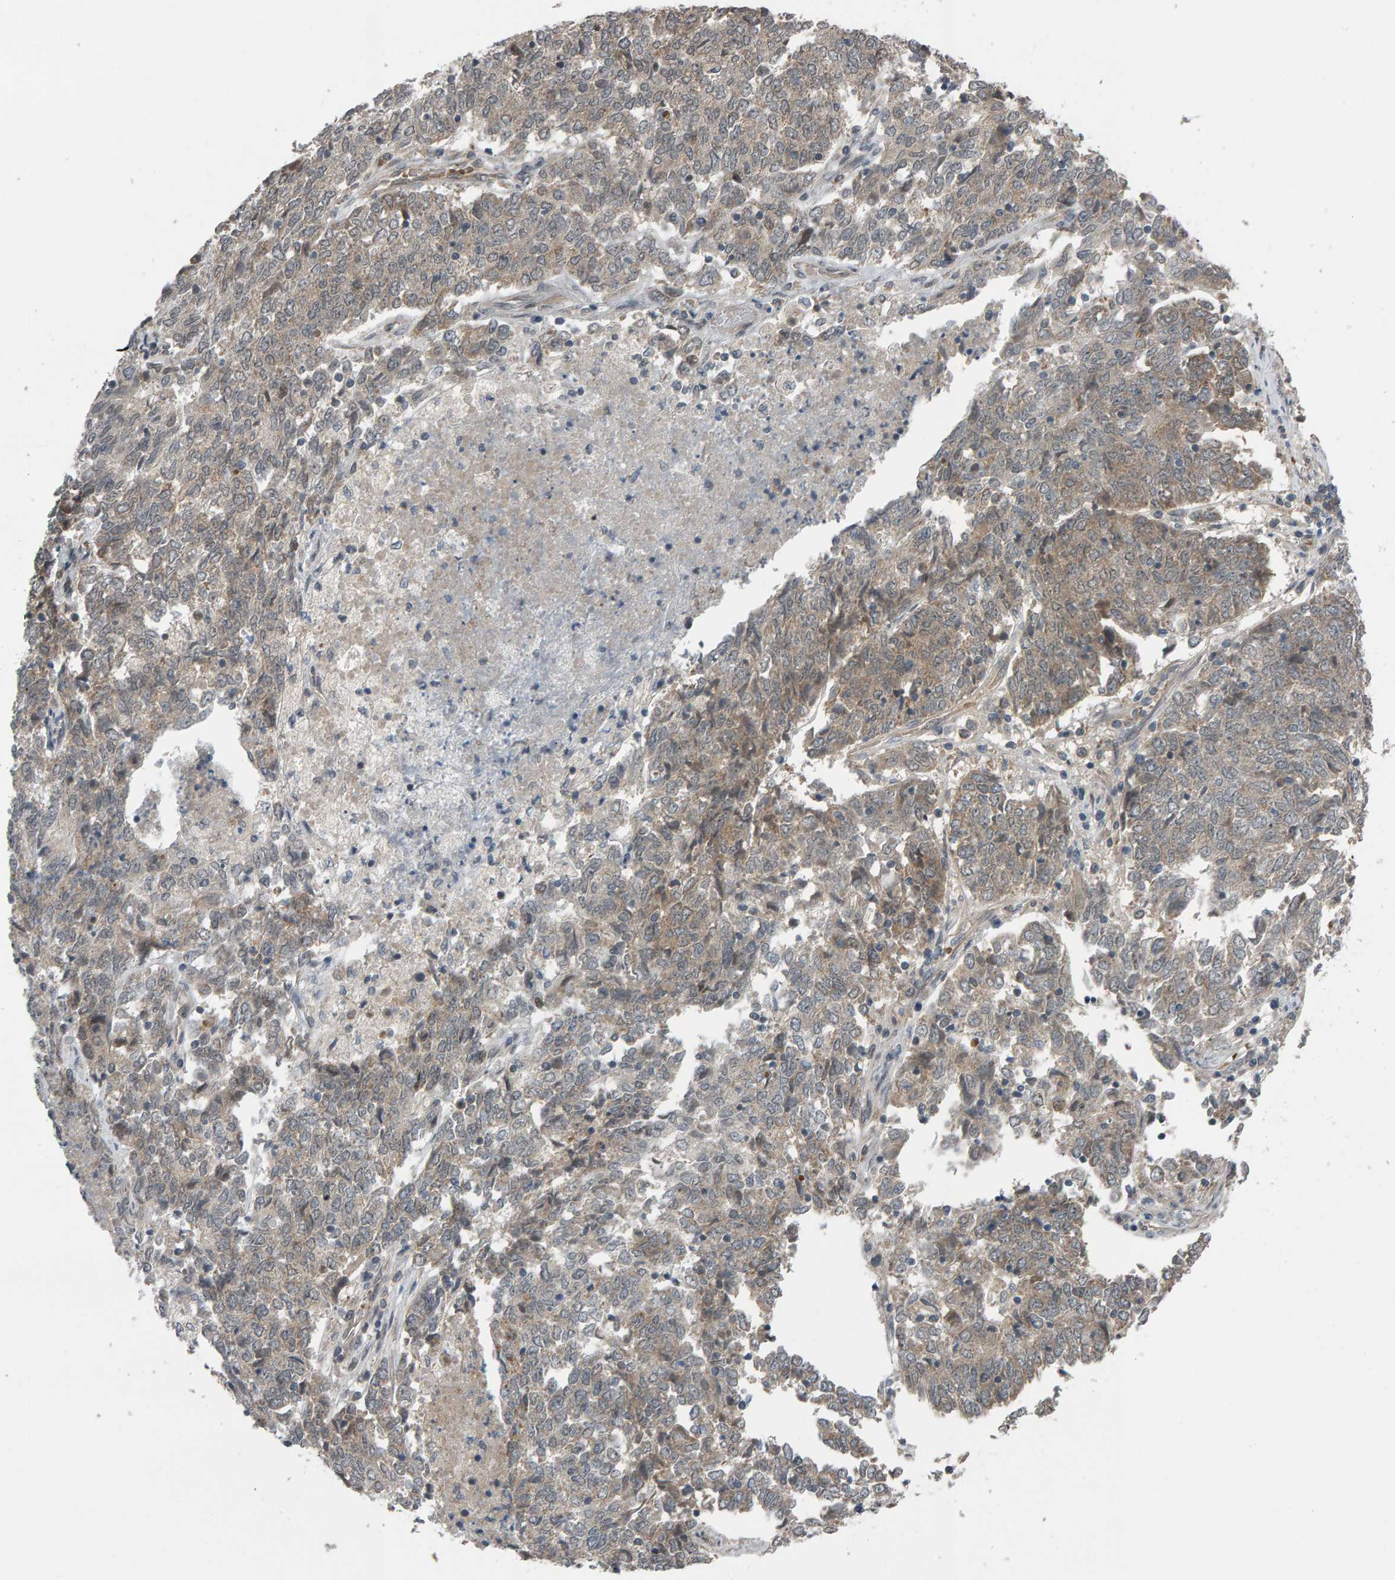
{"staining": {"intensity": "weak", "quantity": "<25%", "location": "cytoplasmic/membranous"}, "tissue": "endometrial cancer", "cell_type": "Tumor cells", "image_type": "cancer", "snomed": [{"axis": "morphology", "description": "Adenocarcinoma, NOS"}, {"axis": "topography", "description": "Endometrium"}], "caption": "Tumor cells show no significant protein staining in endometrial cancer (adenocarcinoma).", "gene": "COASY", "patient": {"sex": "female", "age": 80}}